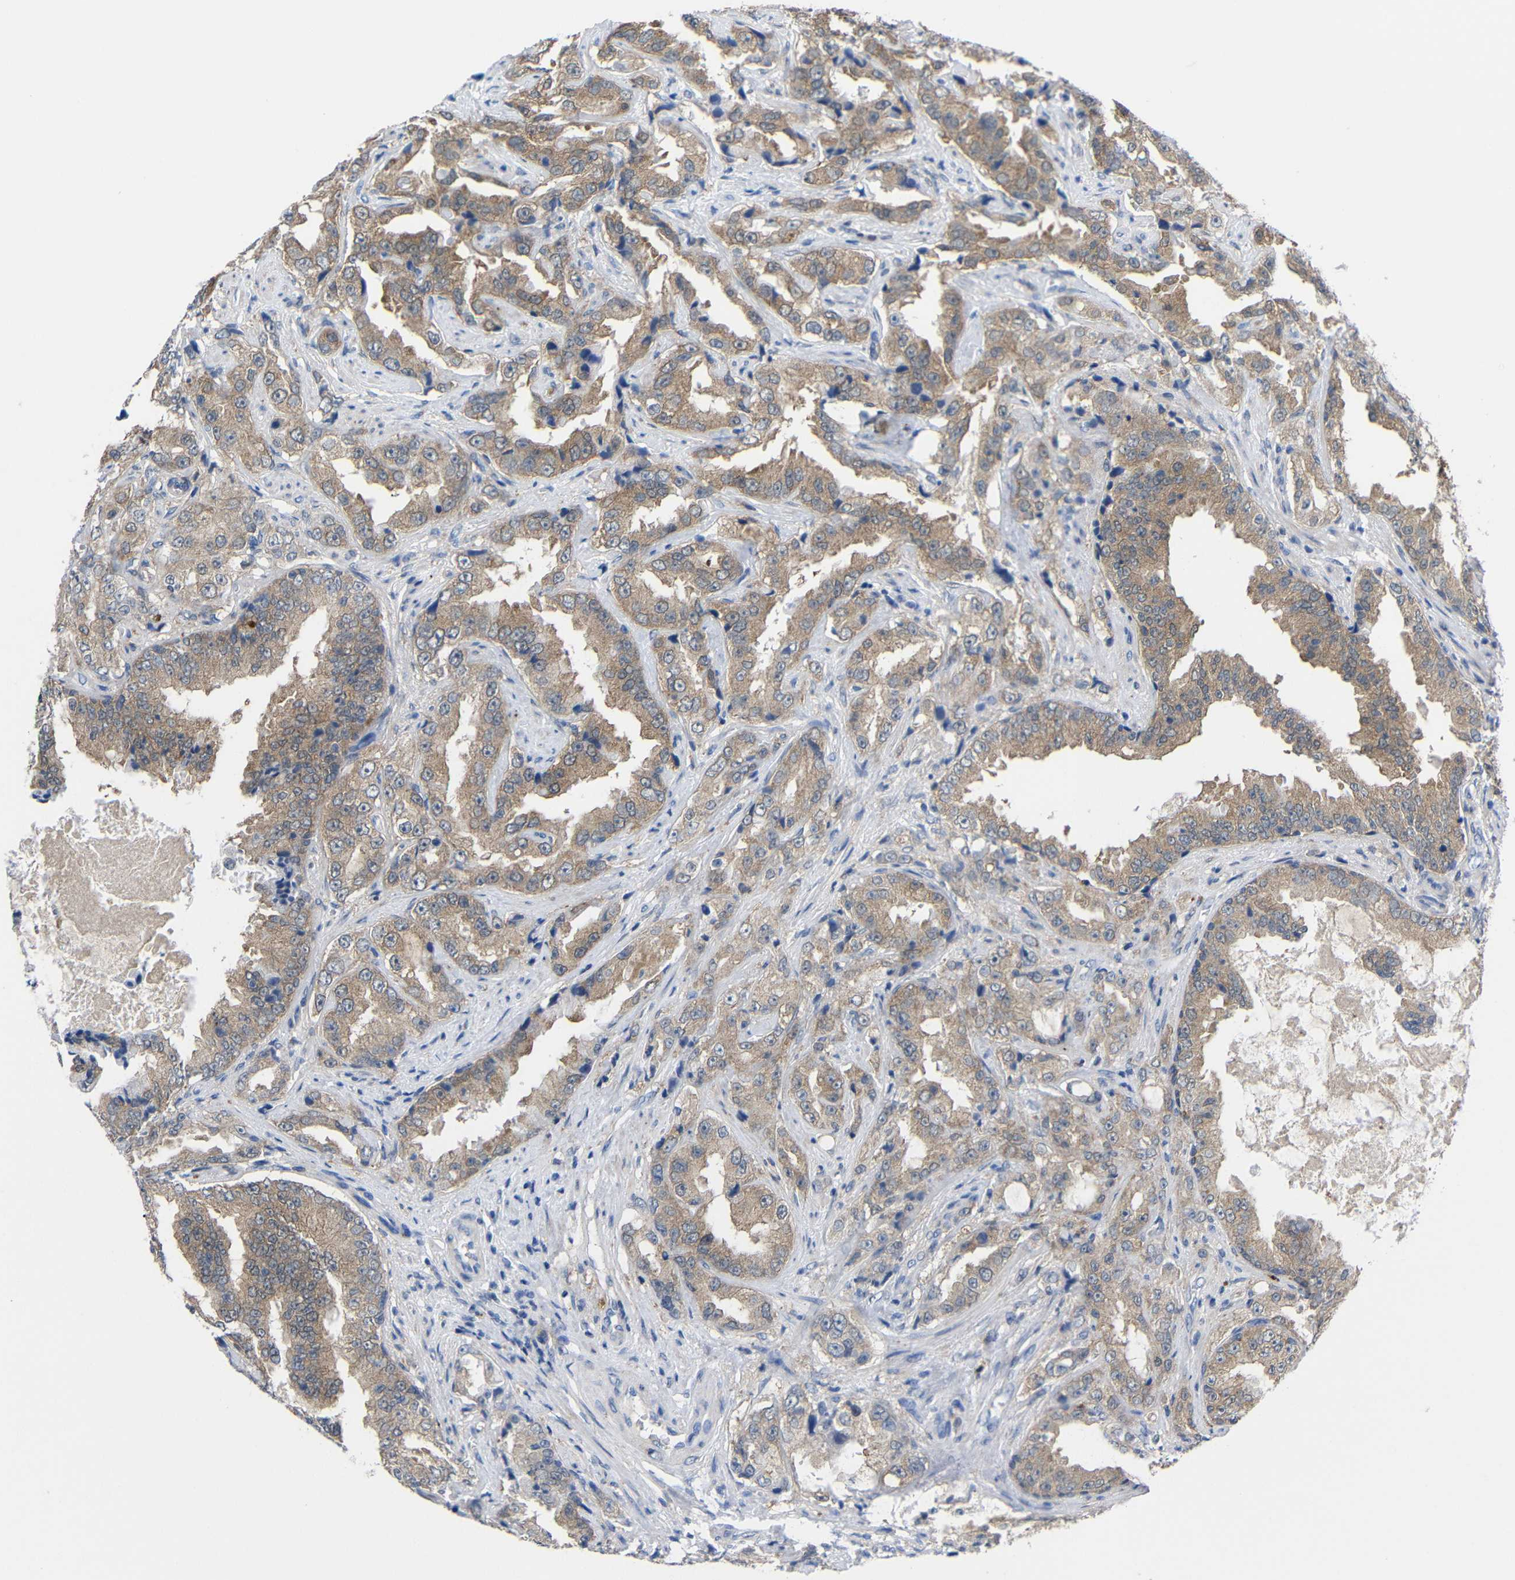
{"staining": {"intensity": "moderate", "quantity": ">75%", "location": "cytoplasmic/membranous"}, "tissue": "prostate cancer", "cell_type": "Tumor cells", "image_type": "cancer", "snomed": [{"axis": "morphology", "description": "Adenocarcinoma, High grade"}, {"axis": "topography", "description": "Prostate"}], "caption": "Immunohistochemistry of prostate cancer (adenocarcinoma (high-grade)) reveals medium levels of moderate cytoplasmic/membranous staining in about >75% of tumor cells. Immunohistochemistry (ihc) stains the protein in brown and the nuclei are stained blue.", "gene": "PEBP1", "patient": {"sex": "male", "age": 73}}